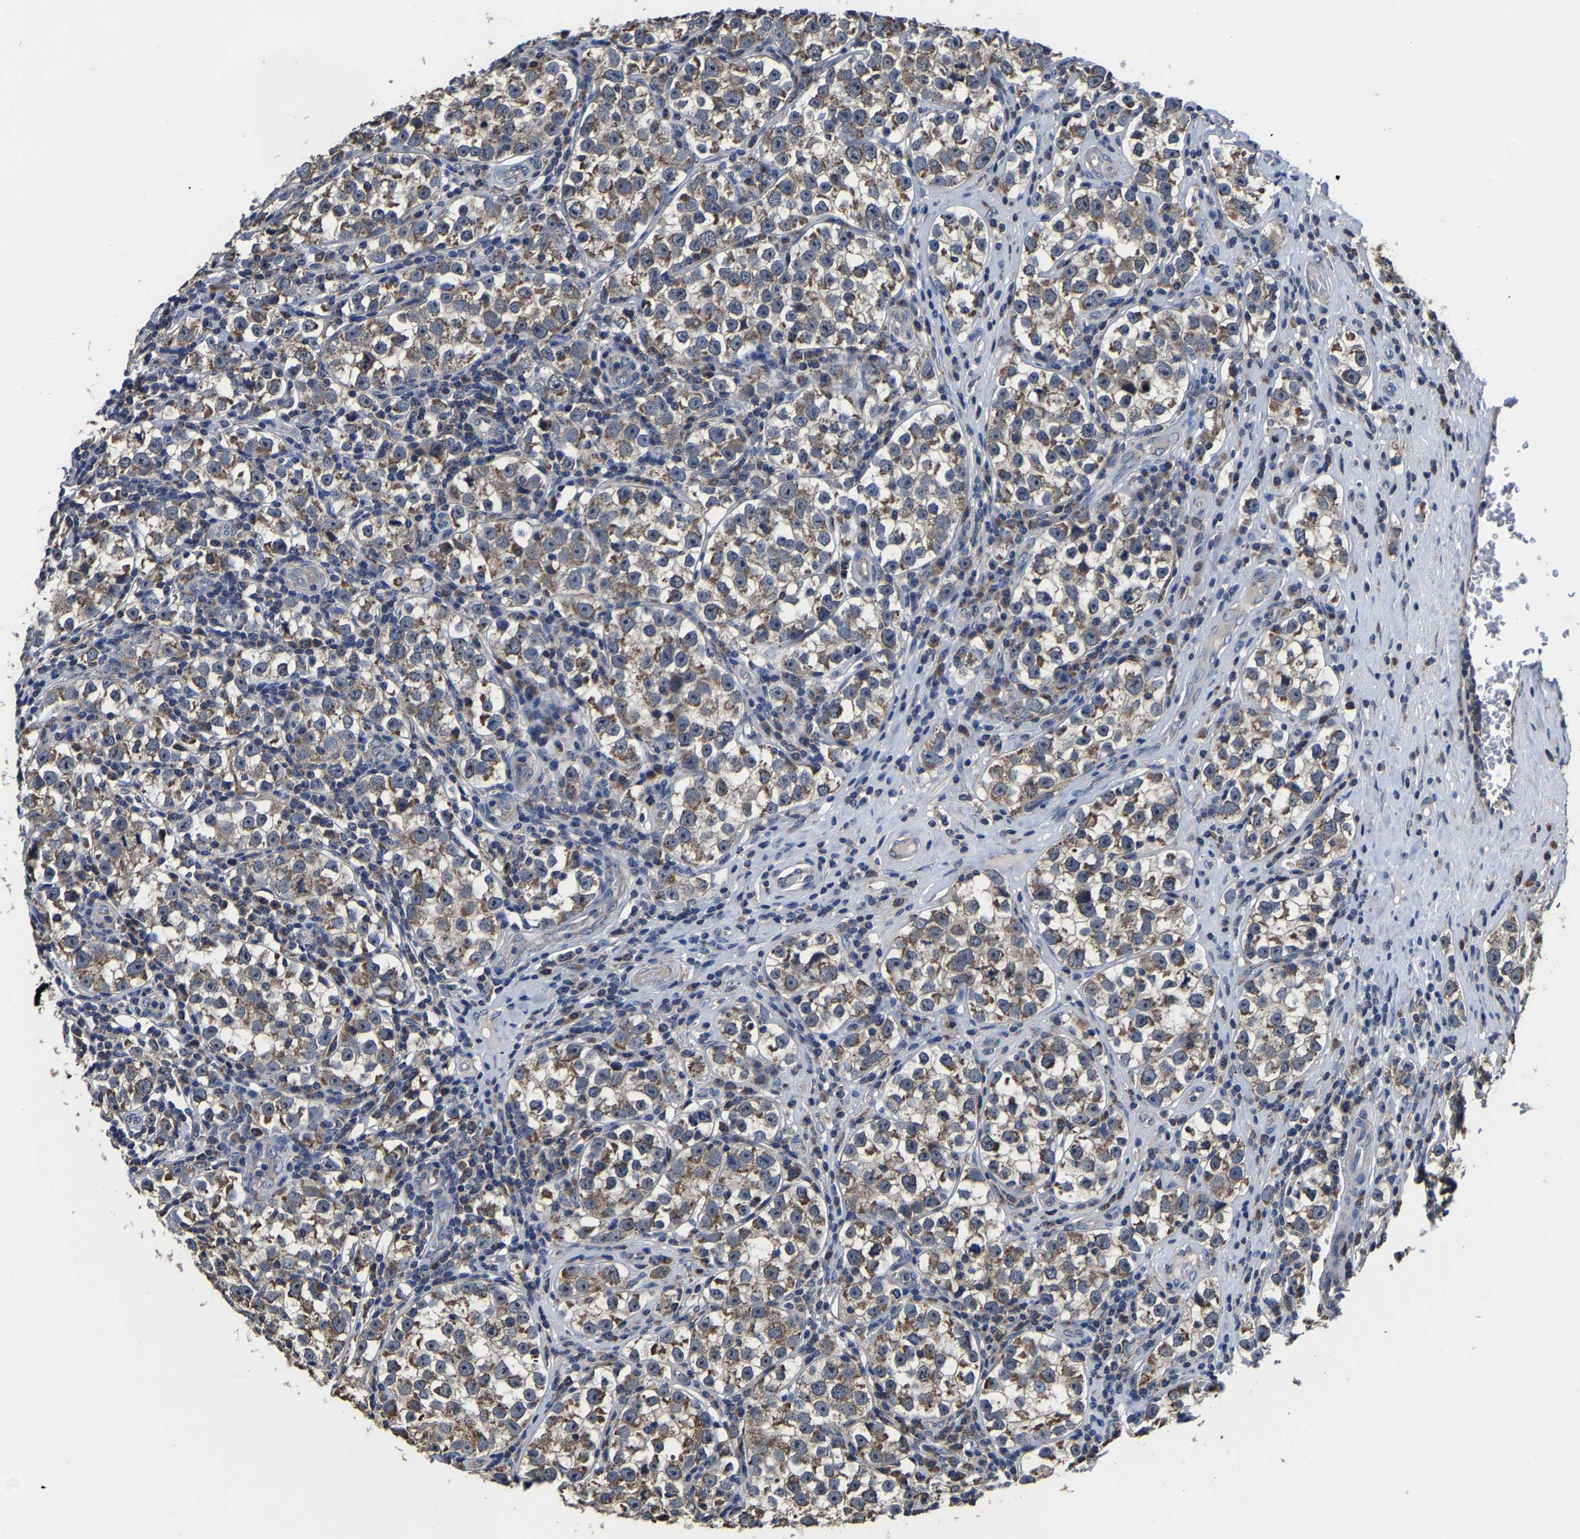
{"staining": {"intensity": "moderate", "quantity": "25%-75%", "location": "cytoplasmic/membranous"}, "tissue": "testis cancer", "cell_type": "Tumor cells", "image_type": "cancer", "snomed": [{"axis": "morphology", "description": "Normal tissue, NOS"}, {"axis": "morphology", "description": "Seminoma, NOS"}, {"axis": "topography", "description": "Testis"}], "caption": "Immunohistochemistry (DAB) staining of testis cancer (seminoma) displays moderate cytoplasmic/membranous protein staining in about 25%-75% of tumor cells. Using DAB (brown) and hematoxylin (blue) stains, captured at high magnification using brightfield microscopy.", "gene": "ZCCHC7", "patient": {"sex": "male", "age": 43}}